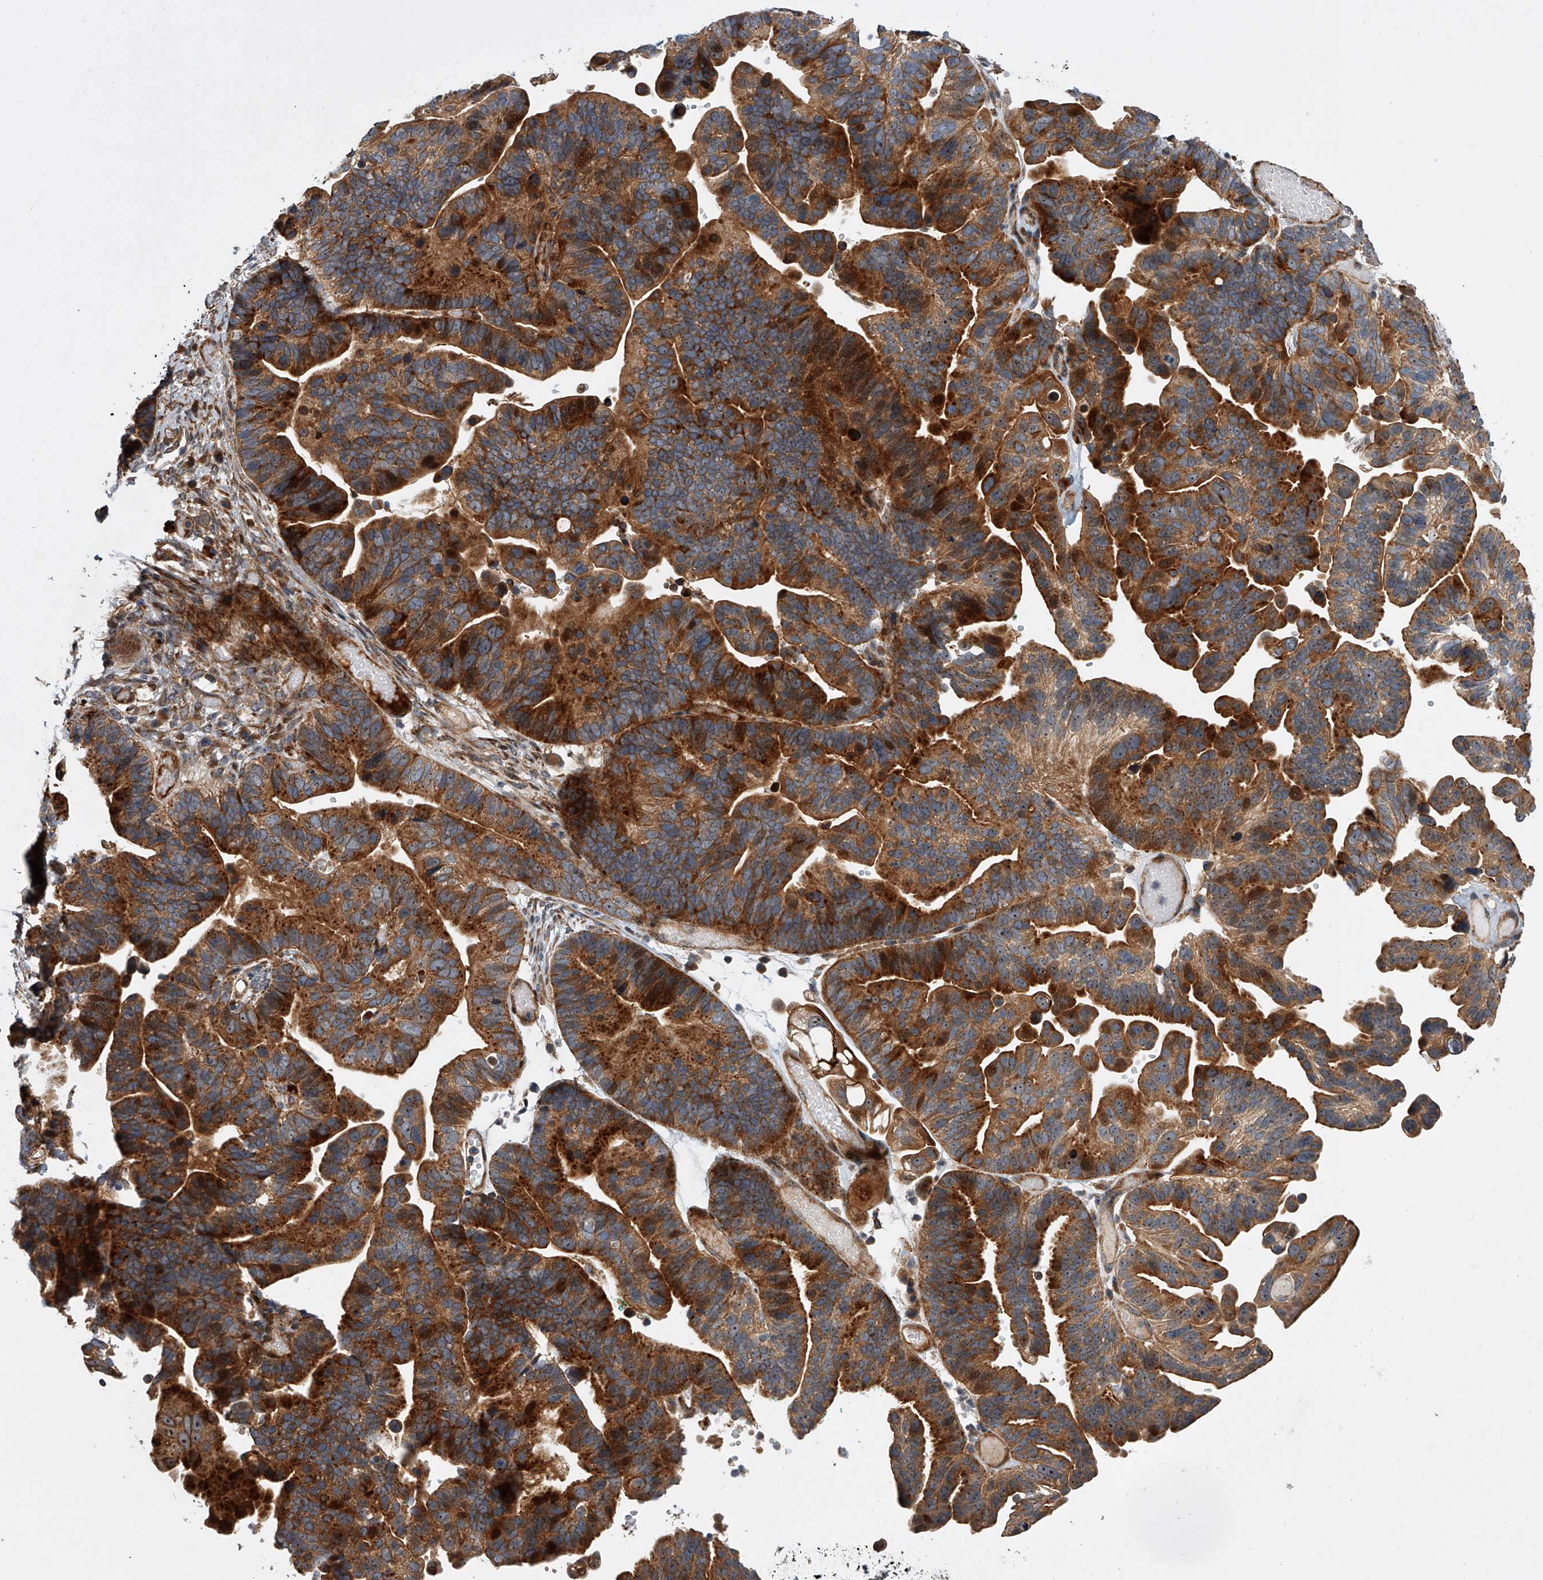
{"staining": {"intensity": "strong", "quantity": ">75%", "location": "cytoplasmic/membranous"}, "tissue": "ovarian cancer", "cell_type": "Tumor cells", "image_type": "cancer", "snomed": [{"axis": "morphology", "description": "Cystadenocarcinoma, serous, NOS"}, {"axis": "topography", "description": "Ovary"}], "caption": "Immunohistochemical staining of ovarian cancer (serous cystadenocarcinoma) shows high levels of strong cytoplasmic/membranous expression in about >75% of tumor cells. Nuclei are stained in blue.", "gene": "USP47", "patient": {"sex": "female", "age": 56}}